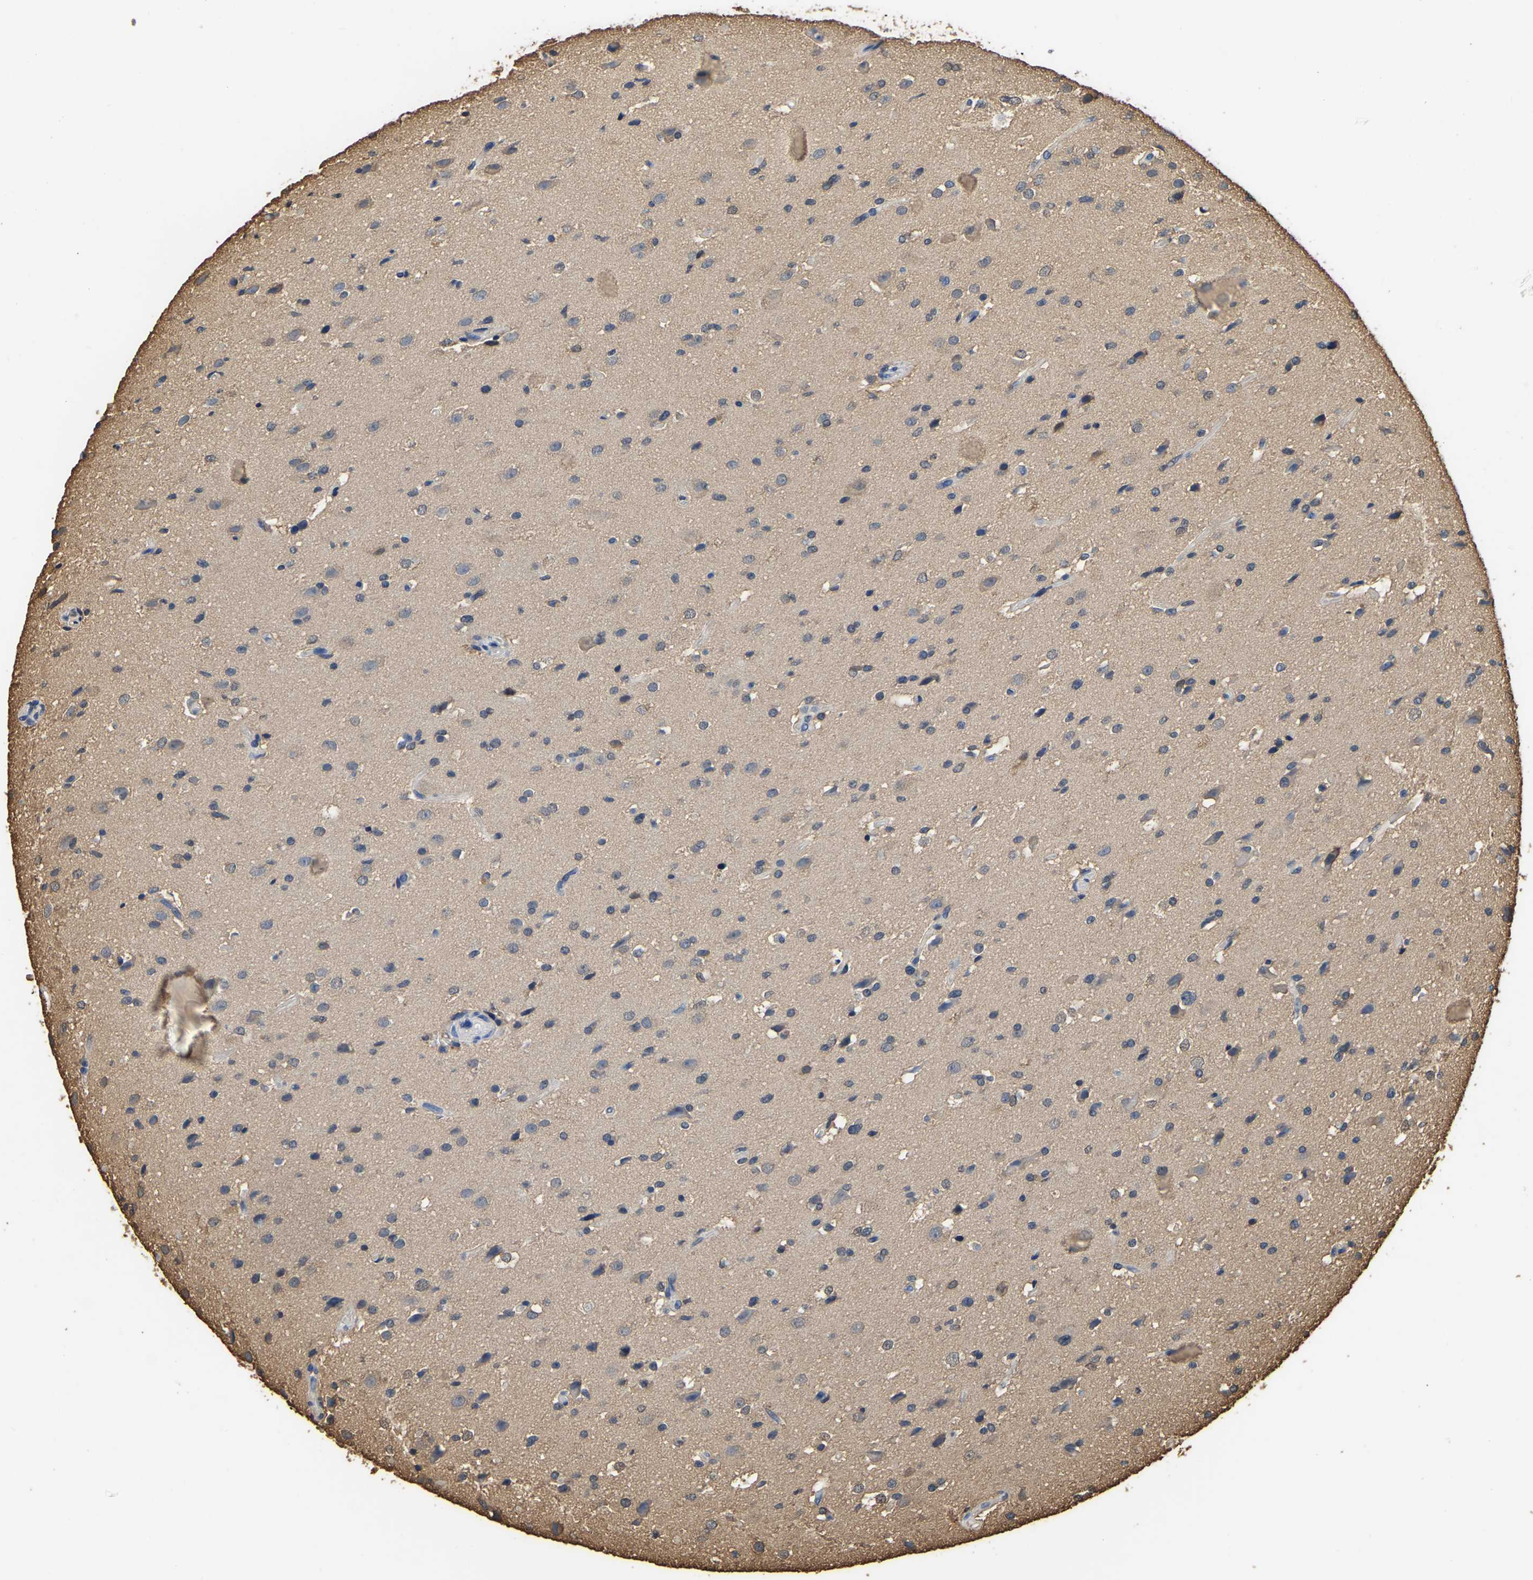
{"staining": {"intensity": "weak", "quantity": ">75%", "location": "cytoplasmic/membranous"}, "tissue": "glioma", "cell_type": "Tumor cells", "image_type": "cancer", "snomed": [{"axis": "morphology", "description": "Glioma, malignant, High grade"}, {"axis": "topography", "description": "Brain"}], "caption": "Immunohistochemical staining of human glioma exhibits low levels of weak cytoplasmic/membranous protein expression in approximately >75% of tumor cells. The protein is stained brown, and the nuclei are stained in blue (DAB IHC with brightfield microscopy, high magnification).", "gene": "LDHB", "patient": {"sex": "male", "age": 33}}